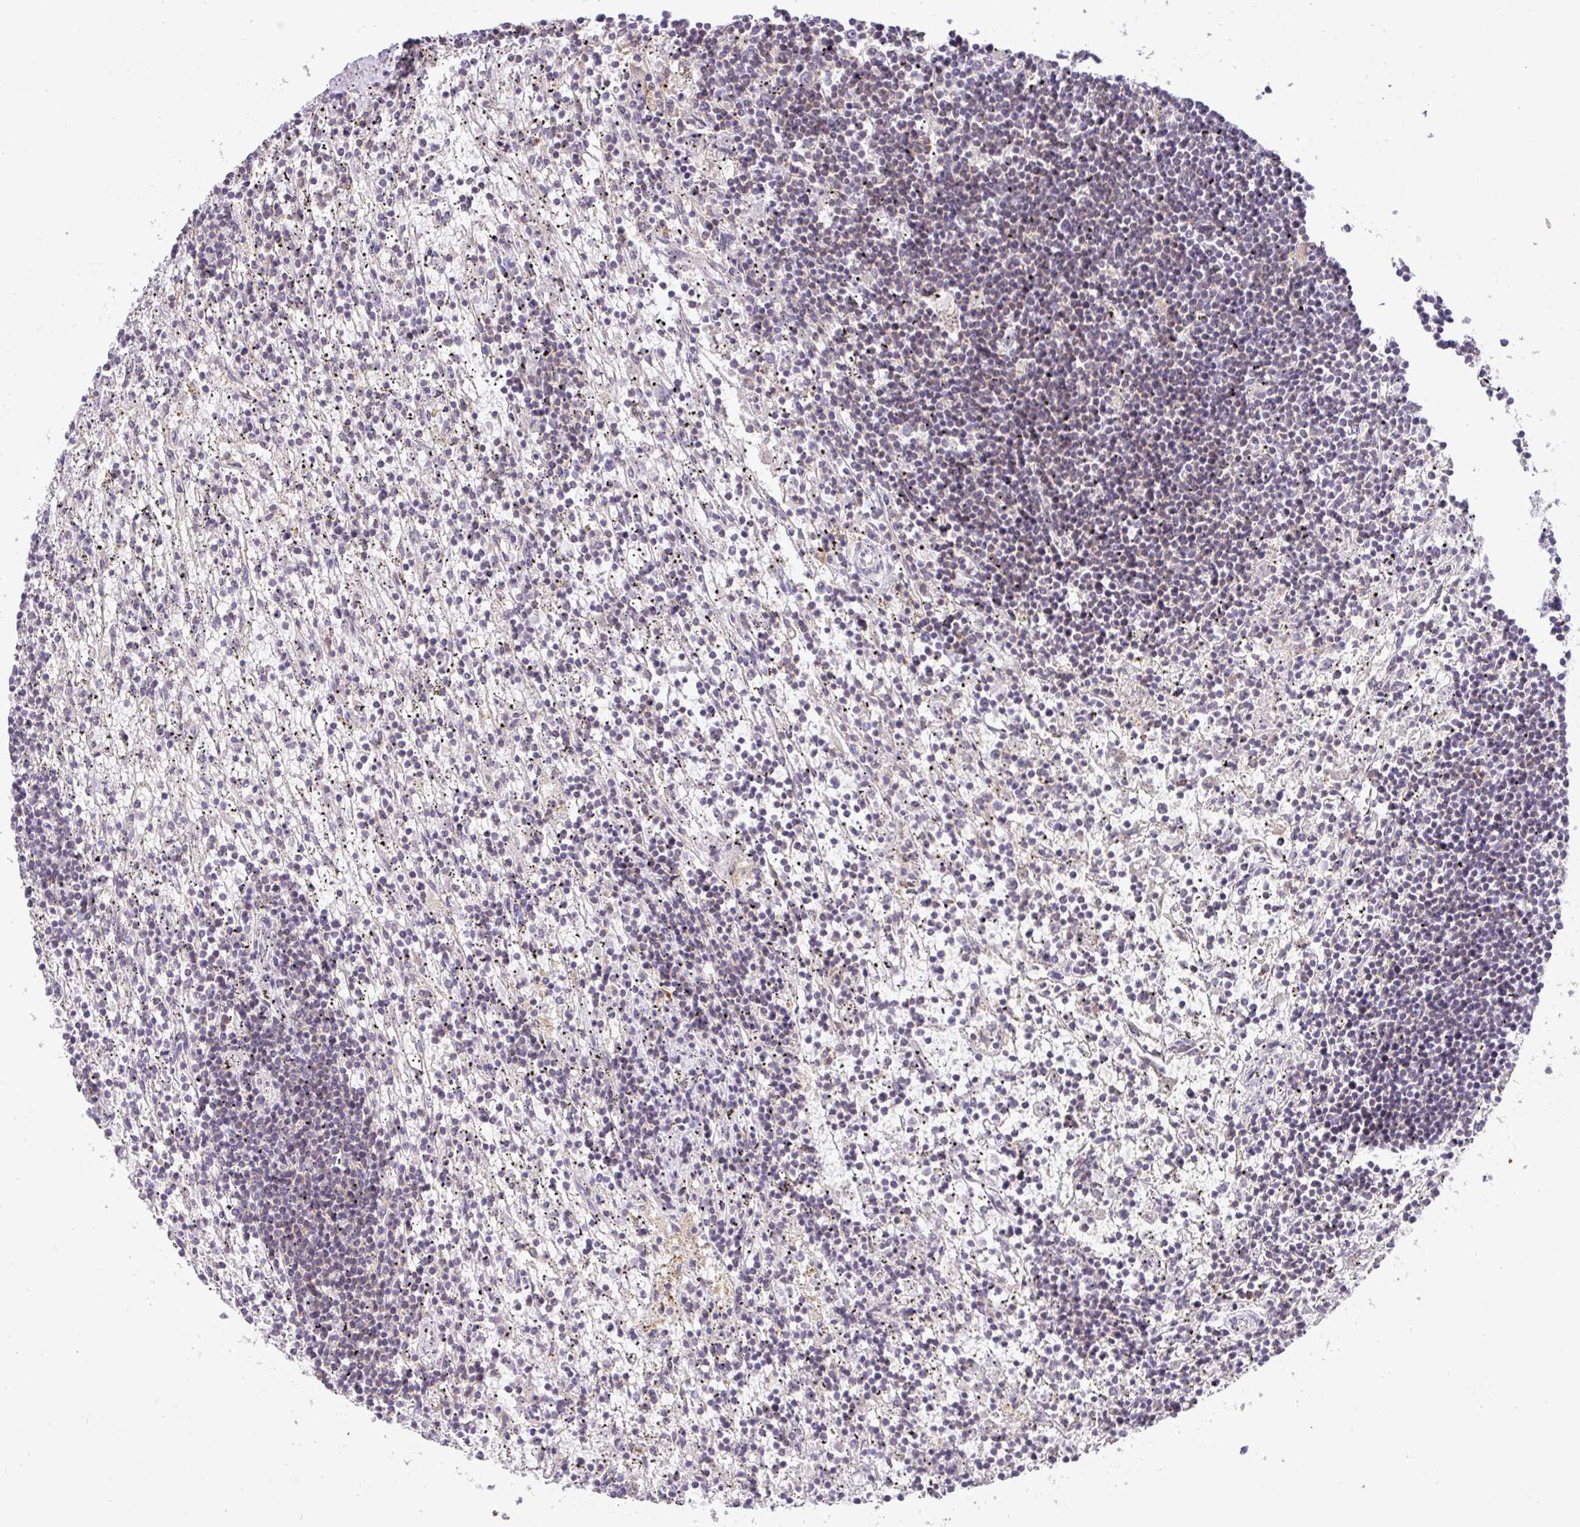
{"staining": {"intensity": "weak", "quantity": "<25%", "location": "cytoplasmic/membranous"}, "tissue": "lymphoma", "cell_type": "Tumor cells", "image_type": "cancer", "snomed": [{"axis": "morphology", "description": "Malignant lymphoma, non-Hodgkin's type, Low grade"}, {"axis": "topography", "description": "Spleen"}], "caption": "The image demonstrates no significant expression in tumor cells of lymphoma.", "gene": "ZNF211", "patient": {"sex": "male", "age": 76}}